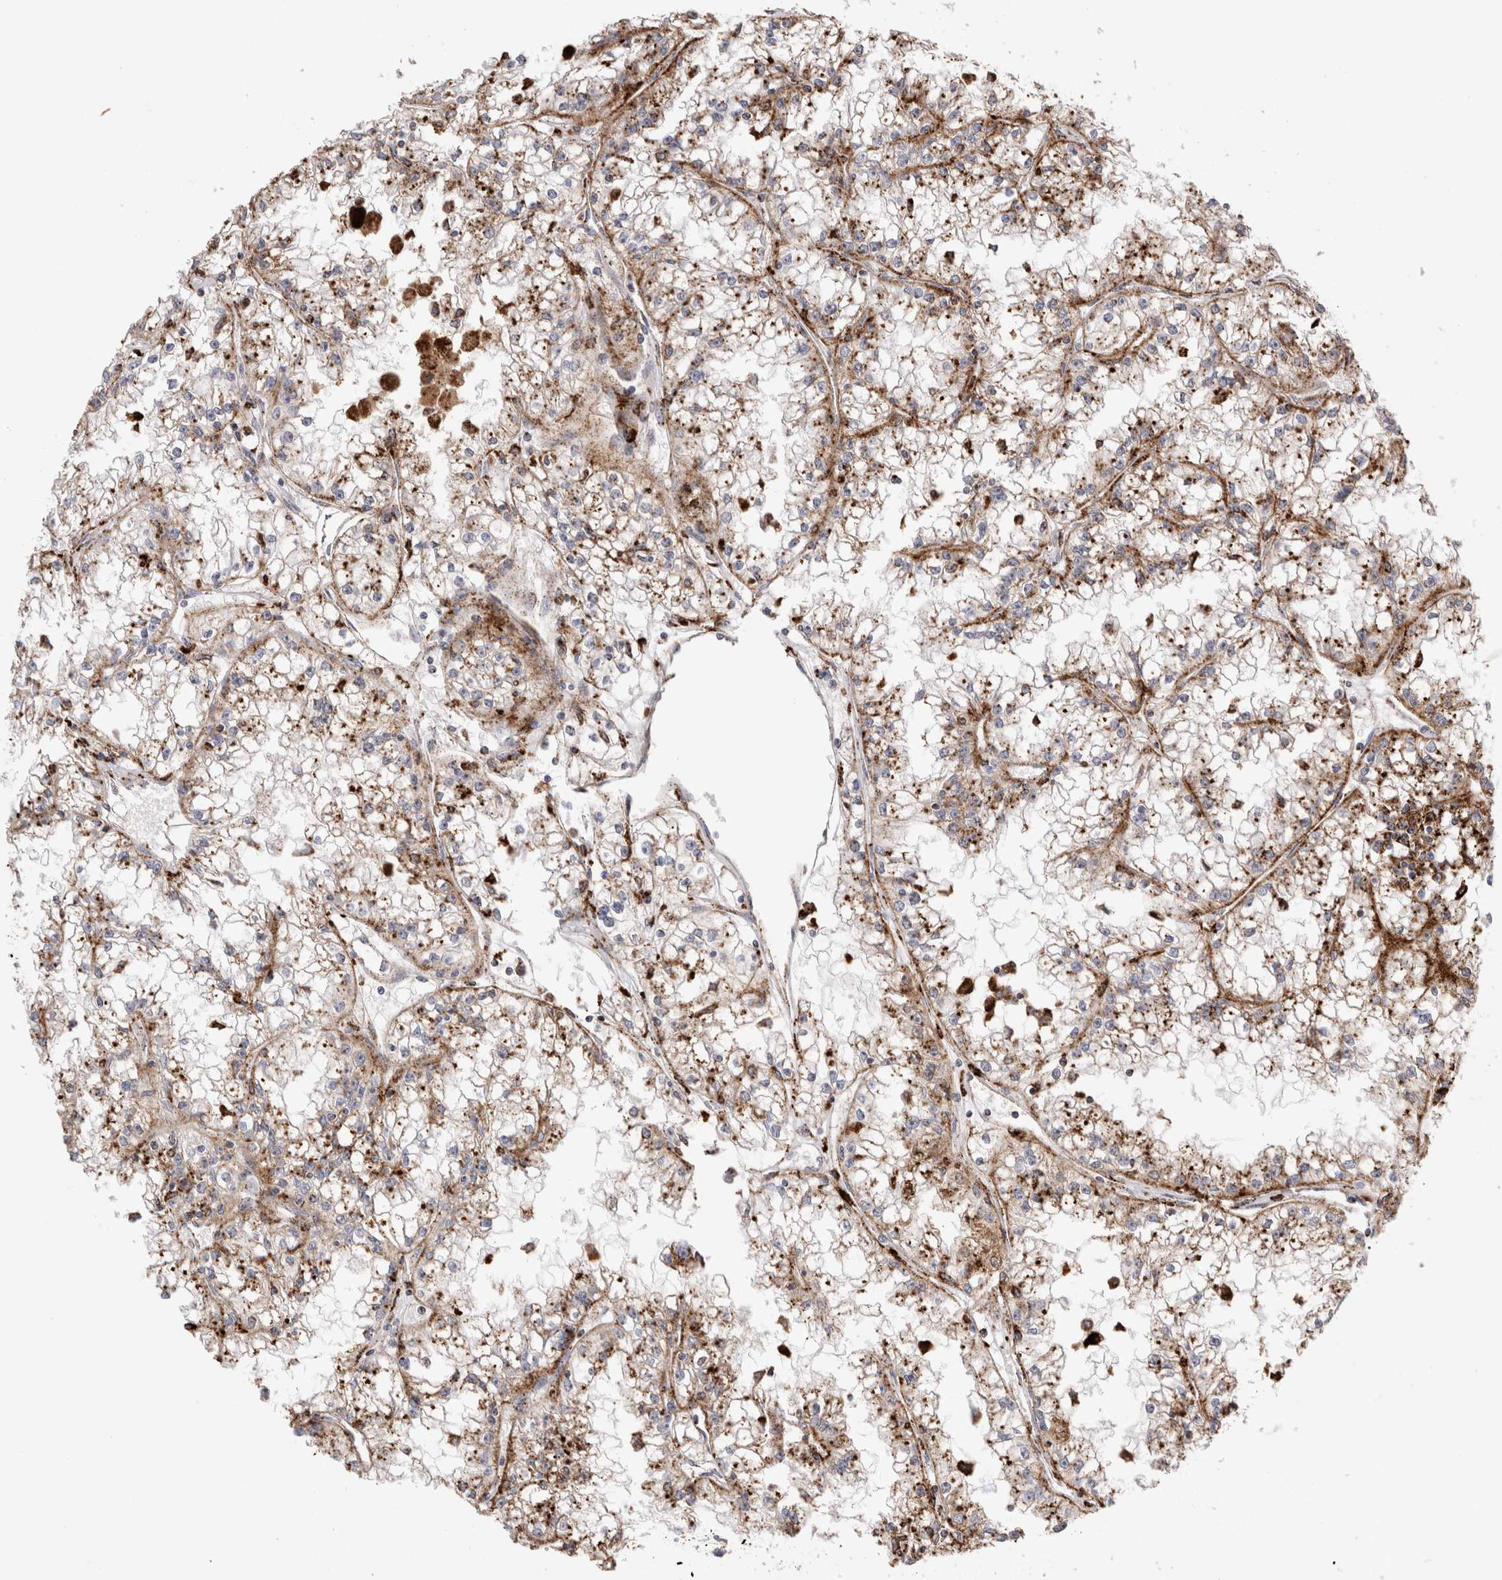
{"staining": {"intensity": "moderate", "quantity": ">75%", "location": "cytoplasmic/membranous"}, "tissue": "renal cancer", "cell_type": "Tumor cells", "image_type": "cancer", "snomed": [{"axis": "morphology", "description": "Adenocarcinoma, NOS"}, {"axis": "topography", "description": "Kidney"}], "caption": "A brown stain highlights moderate cytoplasmic/membranous positivity of a protein in adenocarcinoma (renal) tumor cells.", "gene": "CTSA", "patient": {"sex": "male", "age": 56}}